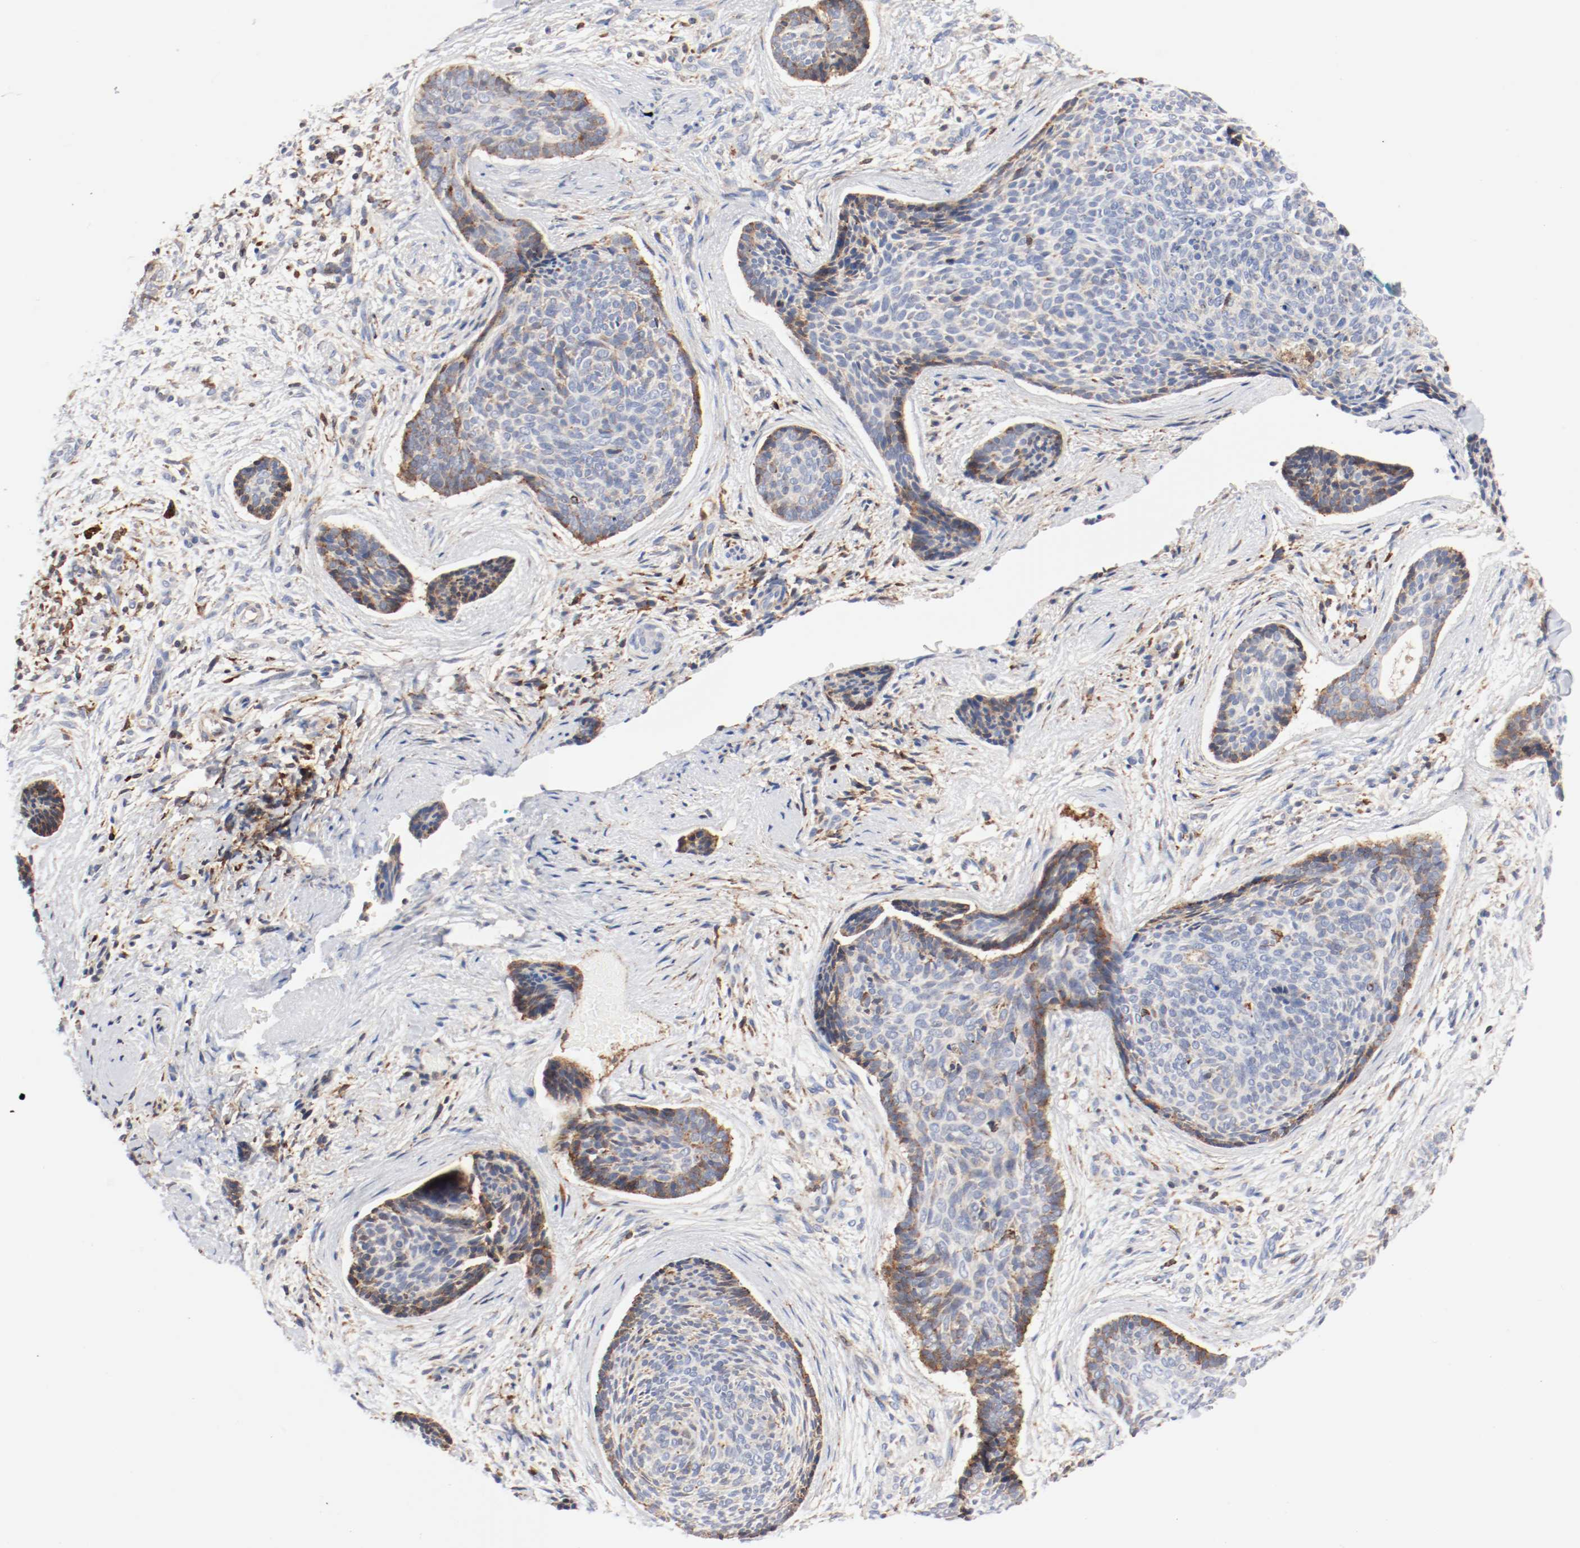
{"staining": {"intensity": "moderate", "quantity": "<25%", "location": "cytoplasmic/membranous"}, "tissue": "skin cancer", "cell_type": "Tumor cells", "image_type": "cancer", "snomed": [{"axis": "morphology", "description": "Normal tissue, NOS"}, {"axis": "morphology", "description": "Basal cell carcinoma"}, {"axis": "topography", "description": "Skin"}], "caption": "About <25% of tumor cells in human skin basal cell carcinoma demonstrate moderate cytoplasmic/membranous protein staining as visualized by brown immunohistochemical staining.", "gene": "PDPK1", "patient": {"sex": "female", "age": 57}}